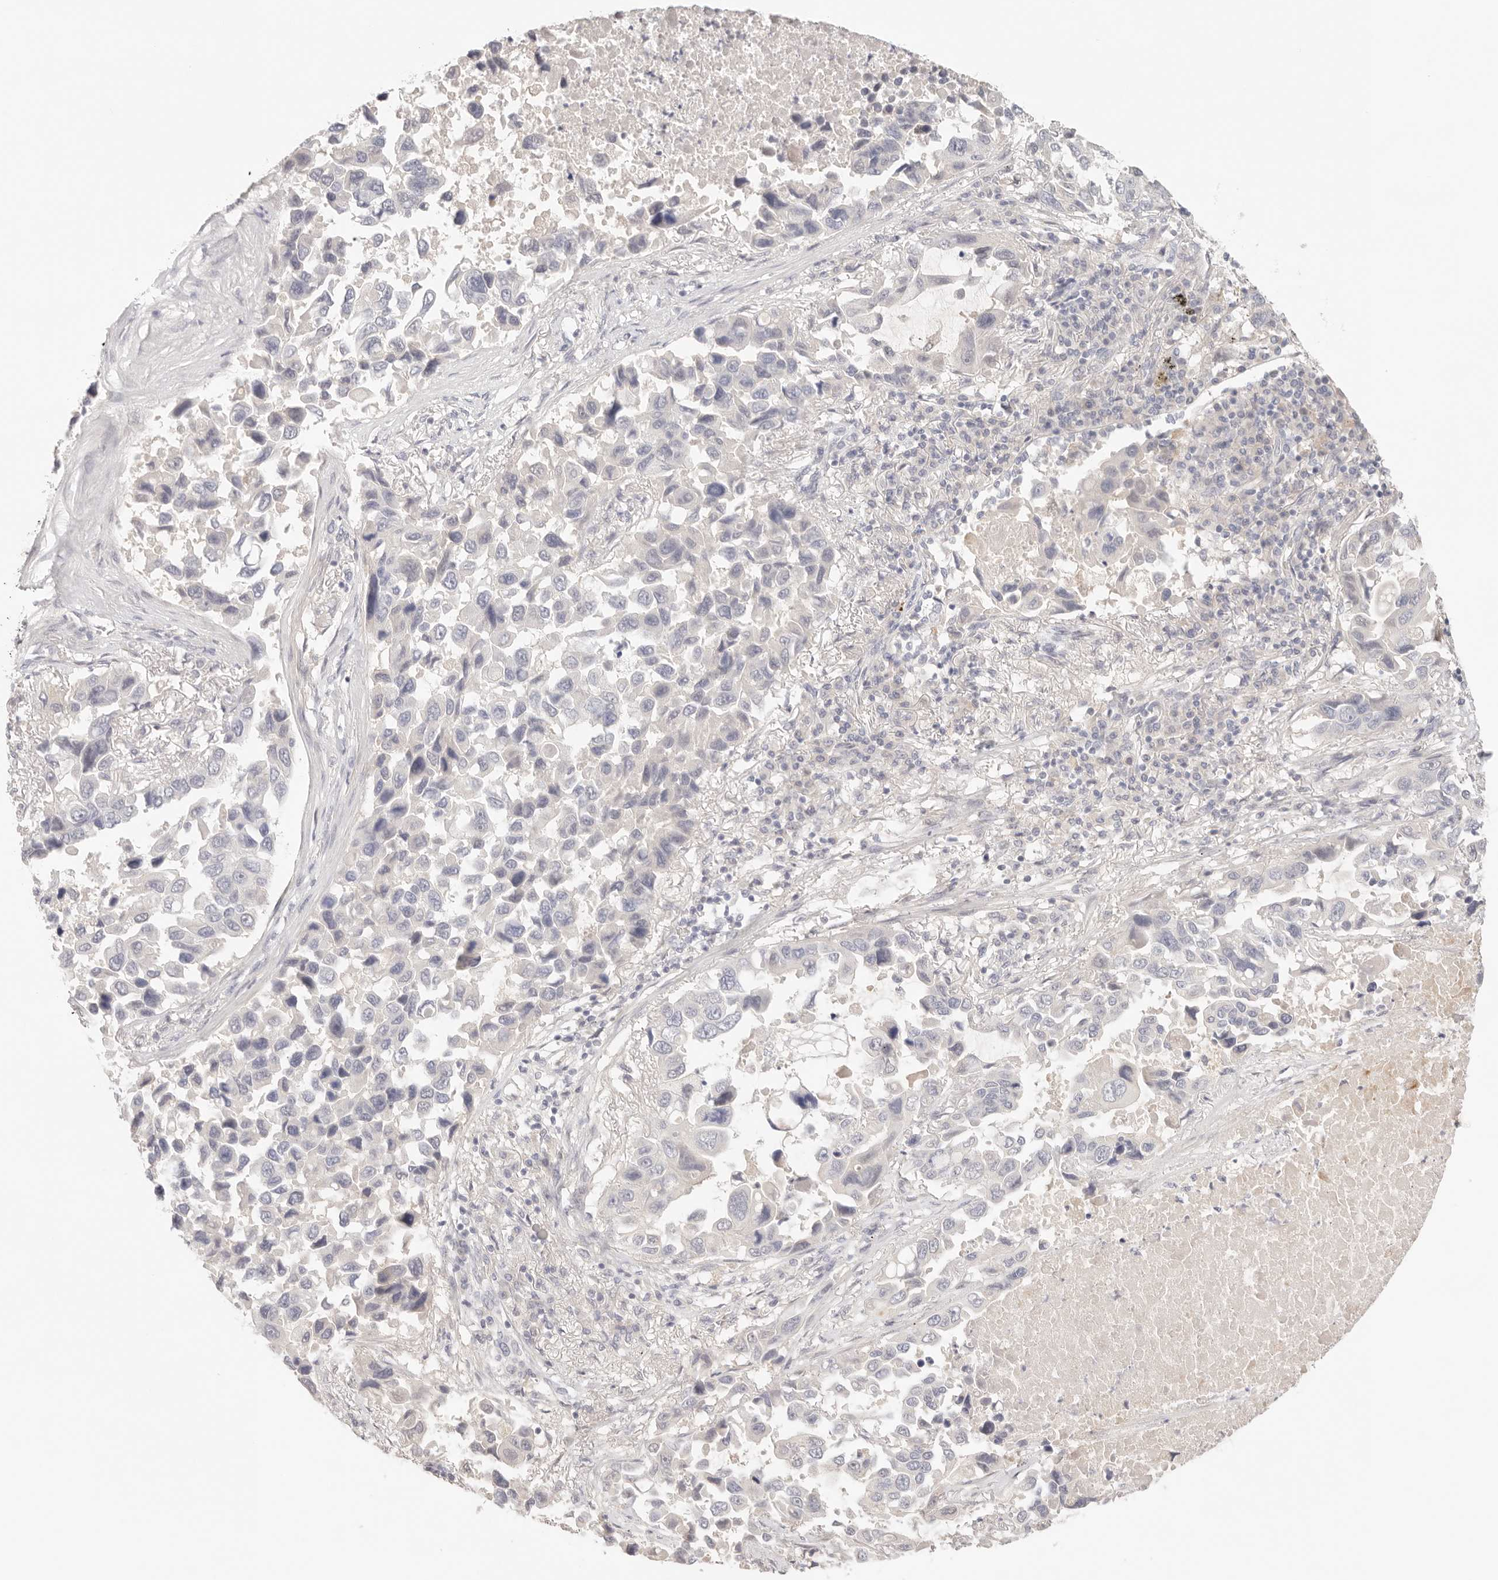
{"staining": {"intensity": "negative", "quantity": "none", "location": "none"}, "tissue": "lung cancer", "cell_type": "Tumor cells", "image_type": "cancer", "snomed": [{"axis": "morphology", "description": "Adenocarcinoma, NOS"}, {"axis": "topography", "description": "Lung"}], "caption": "A histopathology image of human lung cancer is negative for staining in tumor cells. The staining was performed using DAB (3,3'-diaminobenzidine) to visualize the protein expression in brown, while the nuclei were stained in blue with hematoxylin (Magnification: 20x).", "gene": "SPHK1", "patient": {"sex": "male", "age": 64}}